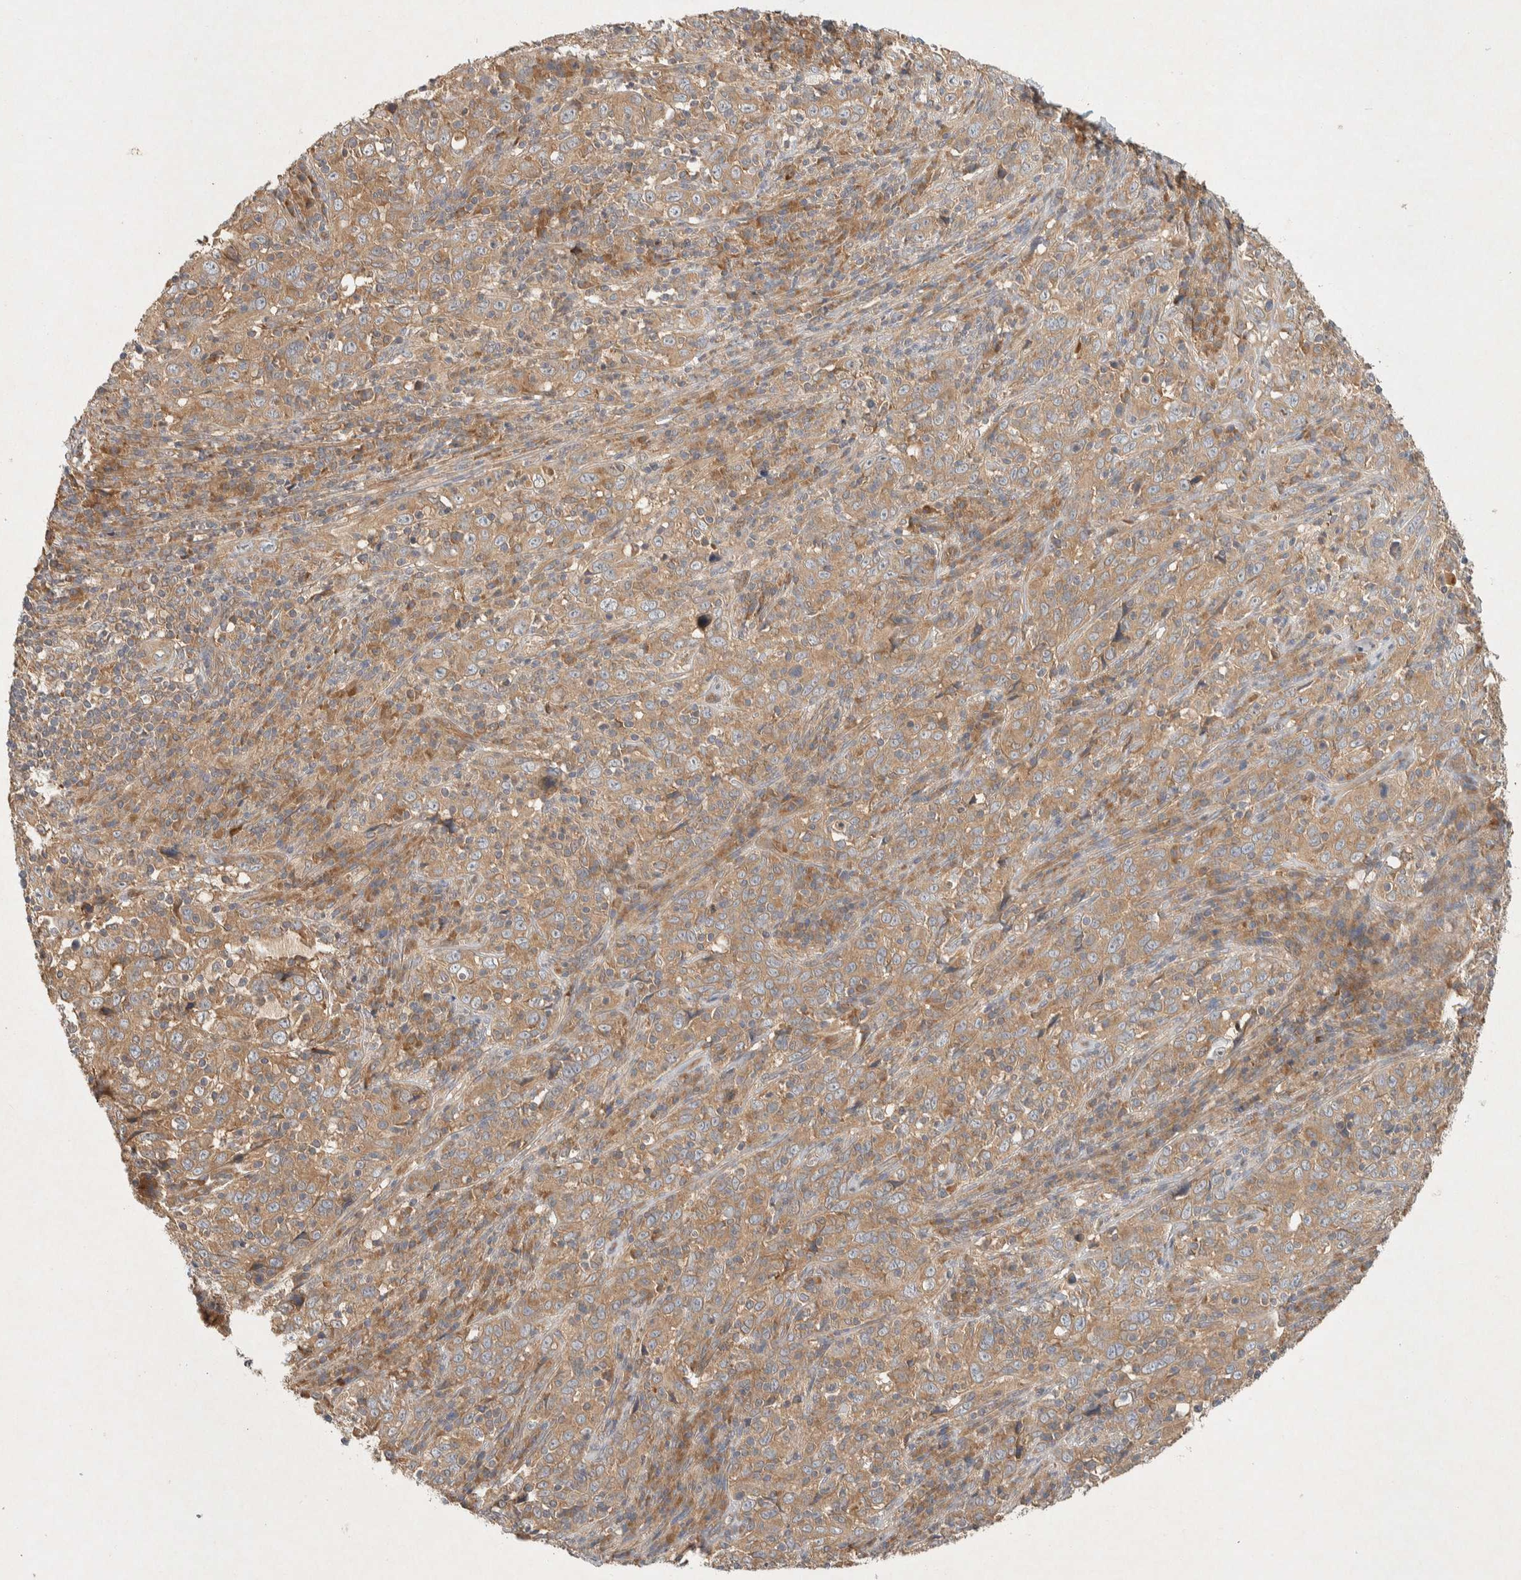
{"staining": {"intensity": "moderate", "quantity": ">75%", "location": "cytoplasmic/membranous"}, "tissue": "cervical cancer", "cell_type": "Tumor cells", "image_type": "cancer", "snomed": [{"axis": "morphology", "description": "Squamous cell carcinoma, NOS"}, {"axis": "topography", "description": "Cervix"}], "caption": "Human cervical cancer (squamous cell carcinoma) stained for a protein (brown) shows moderate cytoplasmic/membranous positive staining in approximately >75% of tumor cells.", "gene": "PXK", "patient": {"sex": "female", "age": 46}}